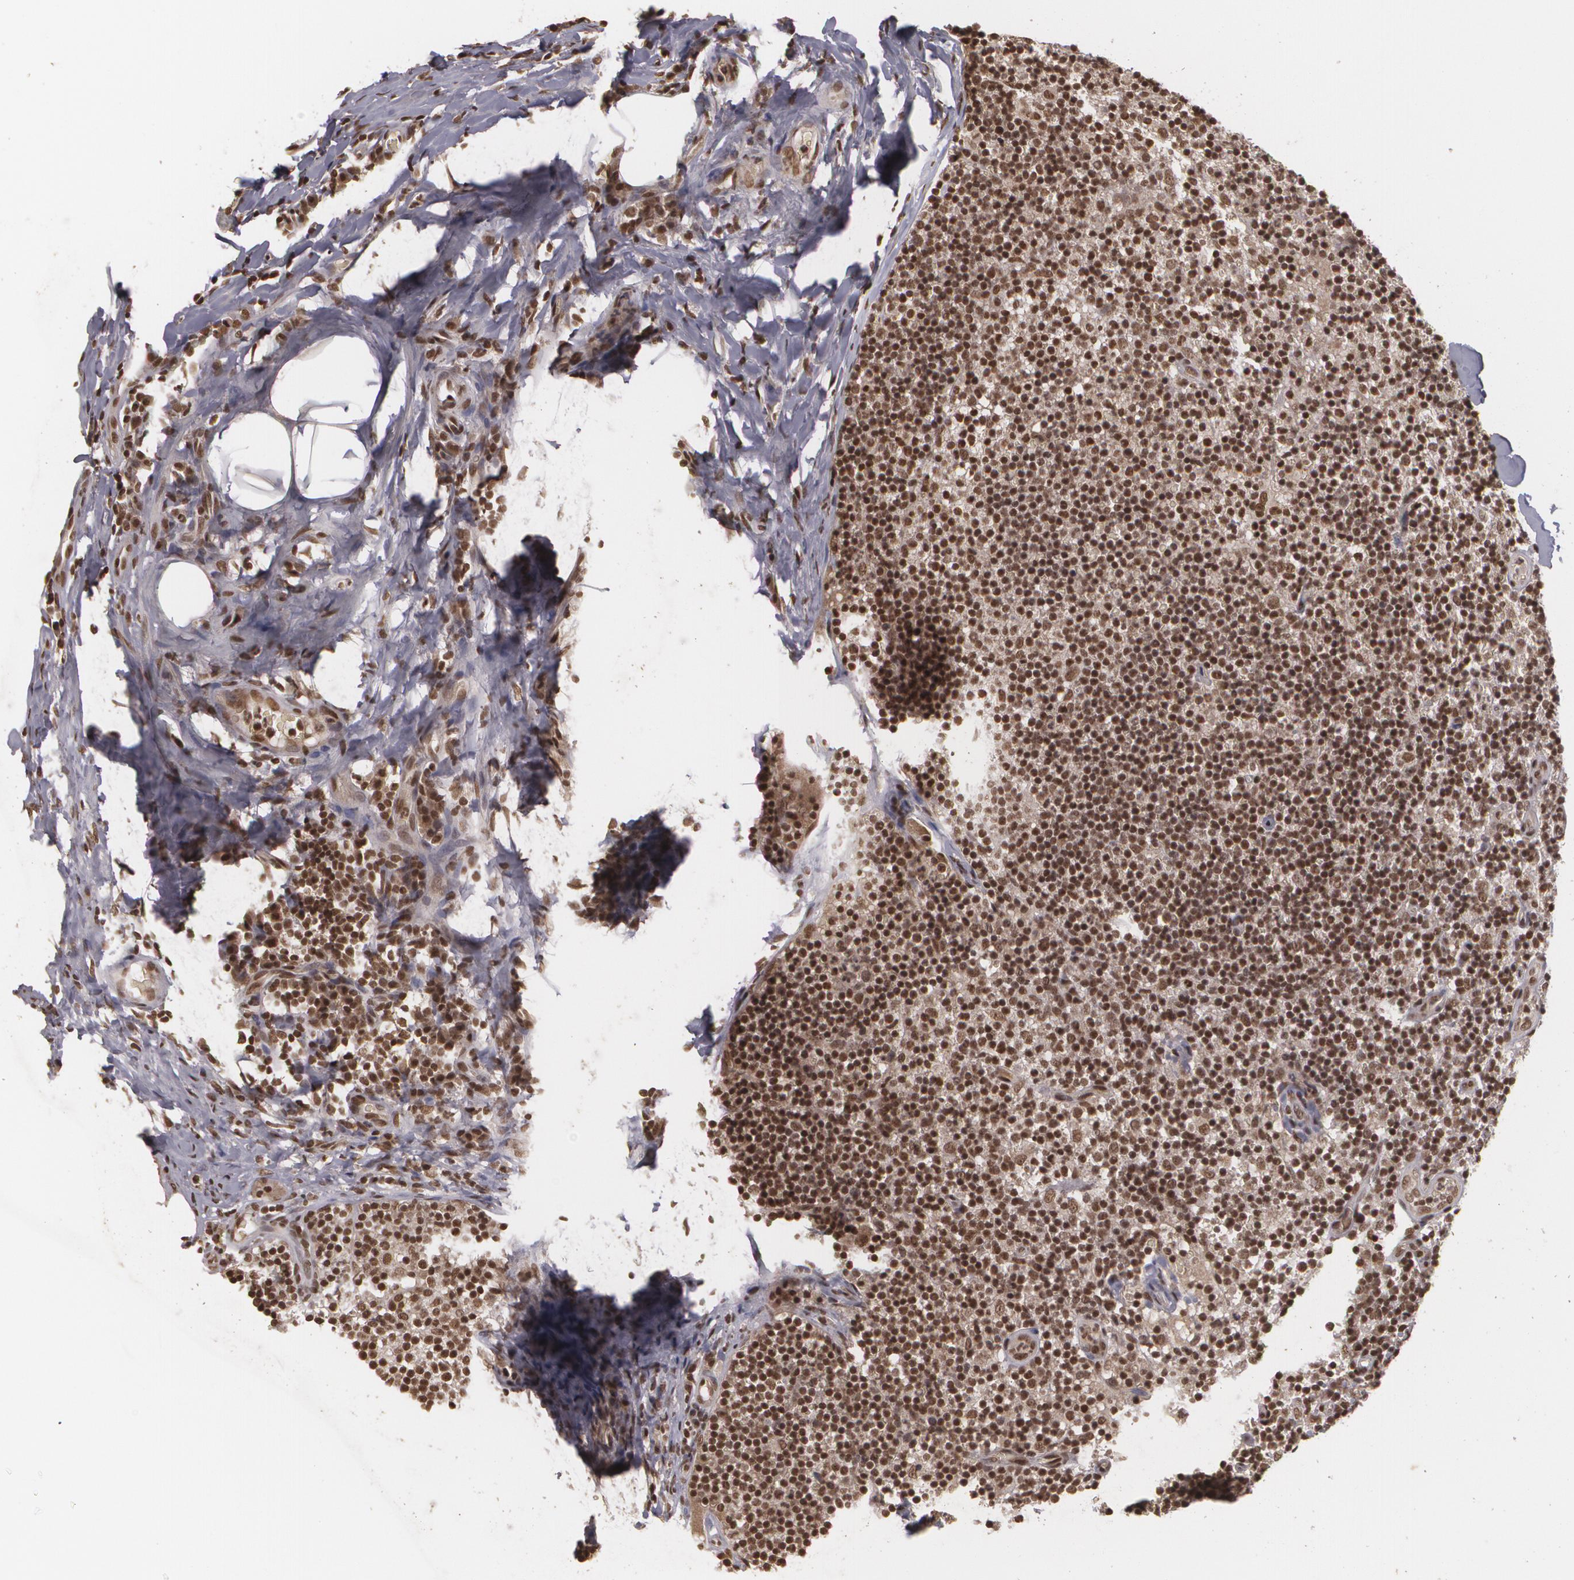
{"staining": {"intensity": "strong", "quantity": ">75%", "location": "nuclear"}, "tissue": "lymph node", "cell_type": "Germinal center cells", "image_type": "normal", "snomed": [{"axis": "morphology", "description": "Normal tissue, NOS"}, {"axis": "morphology", "description": "Inflammation, NOS"}, {"axis": "topography", "description": "Lymph node"}], "caption": "A high amount of strong nuclear staining is appreciated in approximately >75% of germinal center cells in normal lymph node. (IHC, brightfield microscopy, high magnification).", "gene": "RXRB", "patient": {"sex": "male", "age": 46}}